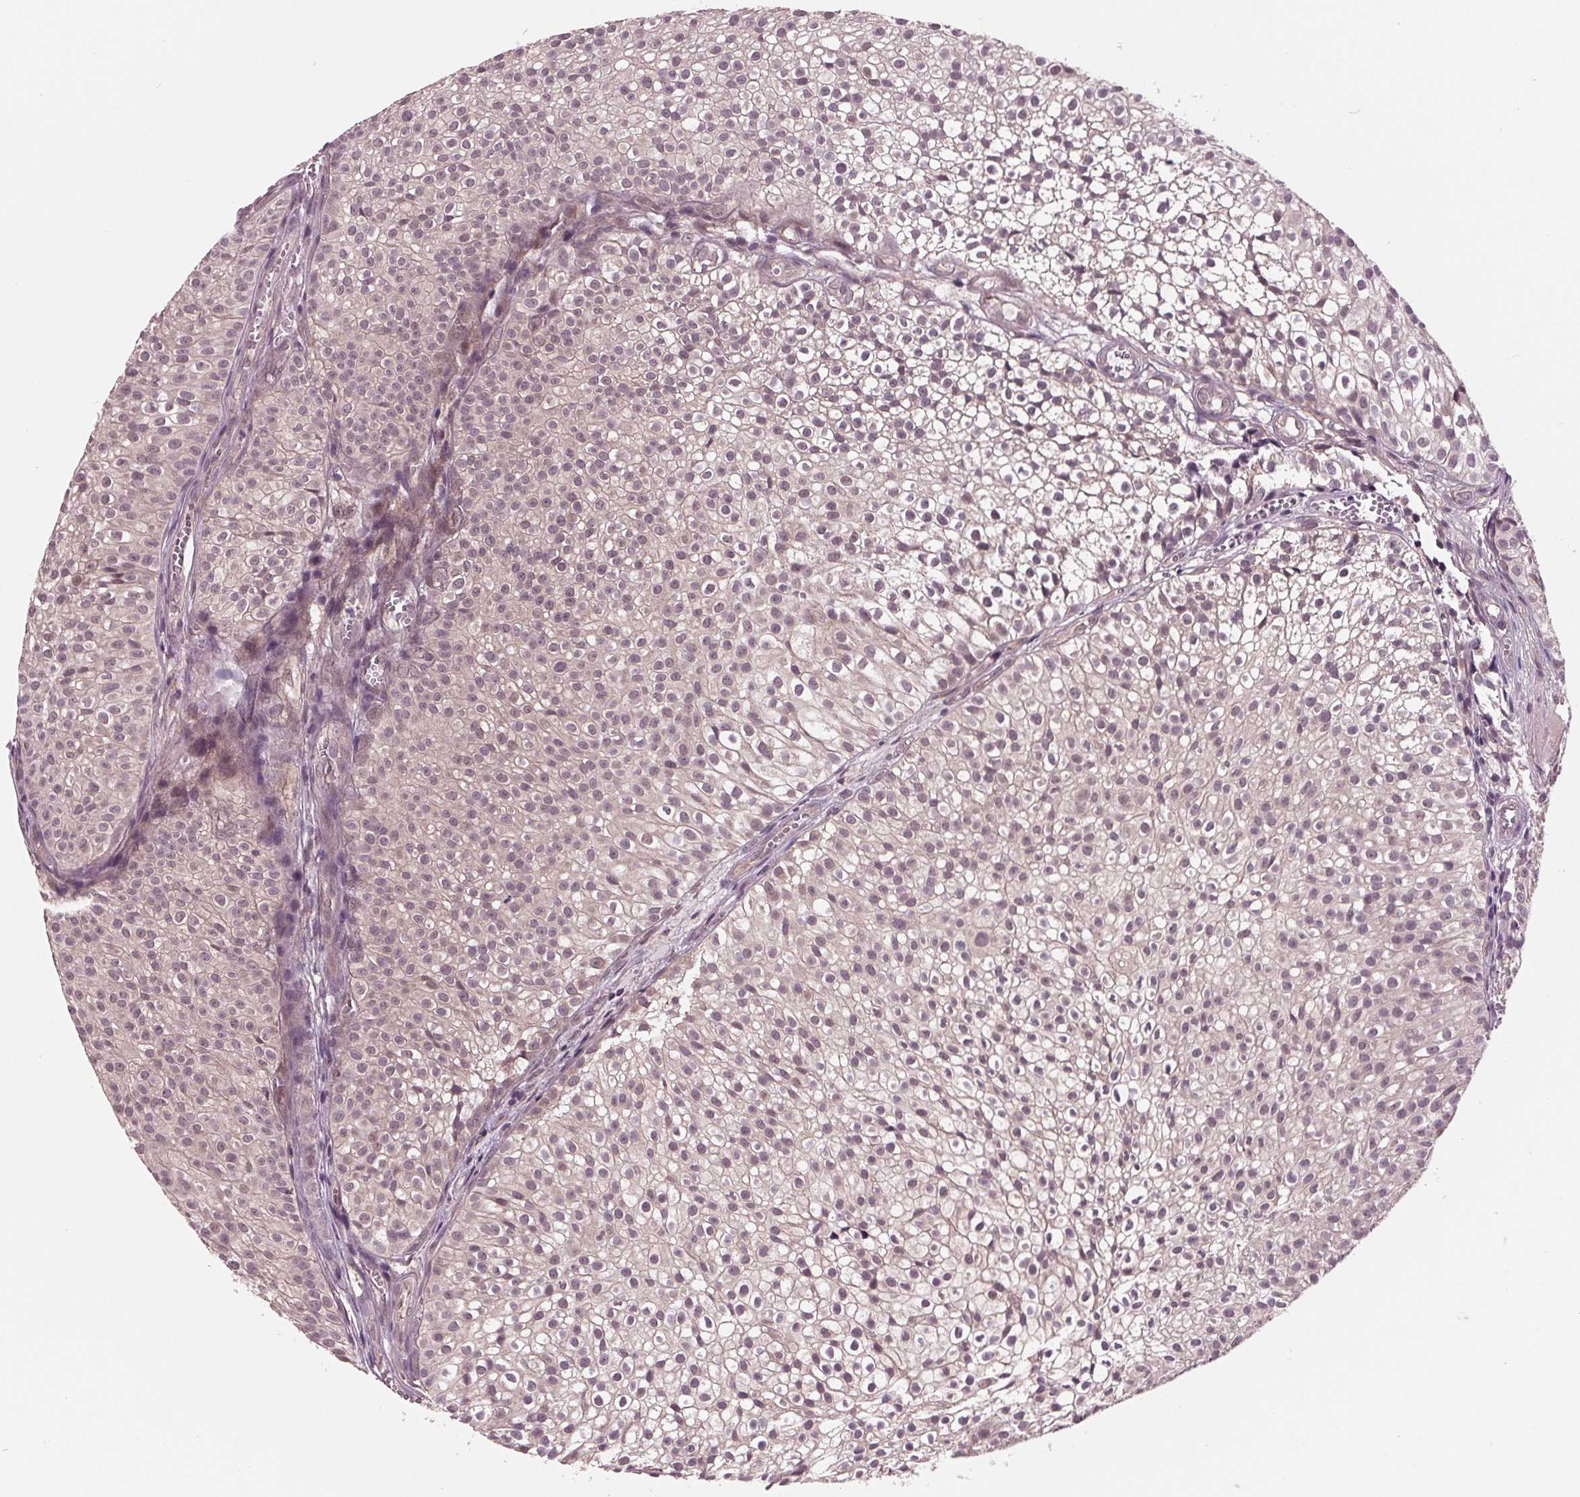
{"staining": {"intensity": "weak", "quantity": "25%-75%", "location": "cytoplasmic/membranous"}, "tissue": "urothelial cancer", "cell_type": "Tumor cells", "image_type": "cancer", "snomed": [{"axis": "morphology", "description": "Urothelial carcinoma, Low grade"}, {"axis": "topography", "description": "Urinary bladder"}], "caption": "Tumor cells exhibit low levels of weak cytoplasmic/membranous staining in about 25%-75% of cells in urothelial cancer.", "gene": "MAPK8", "patient": {"sex": "male", "age": 70}}